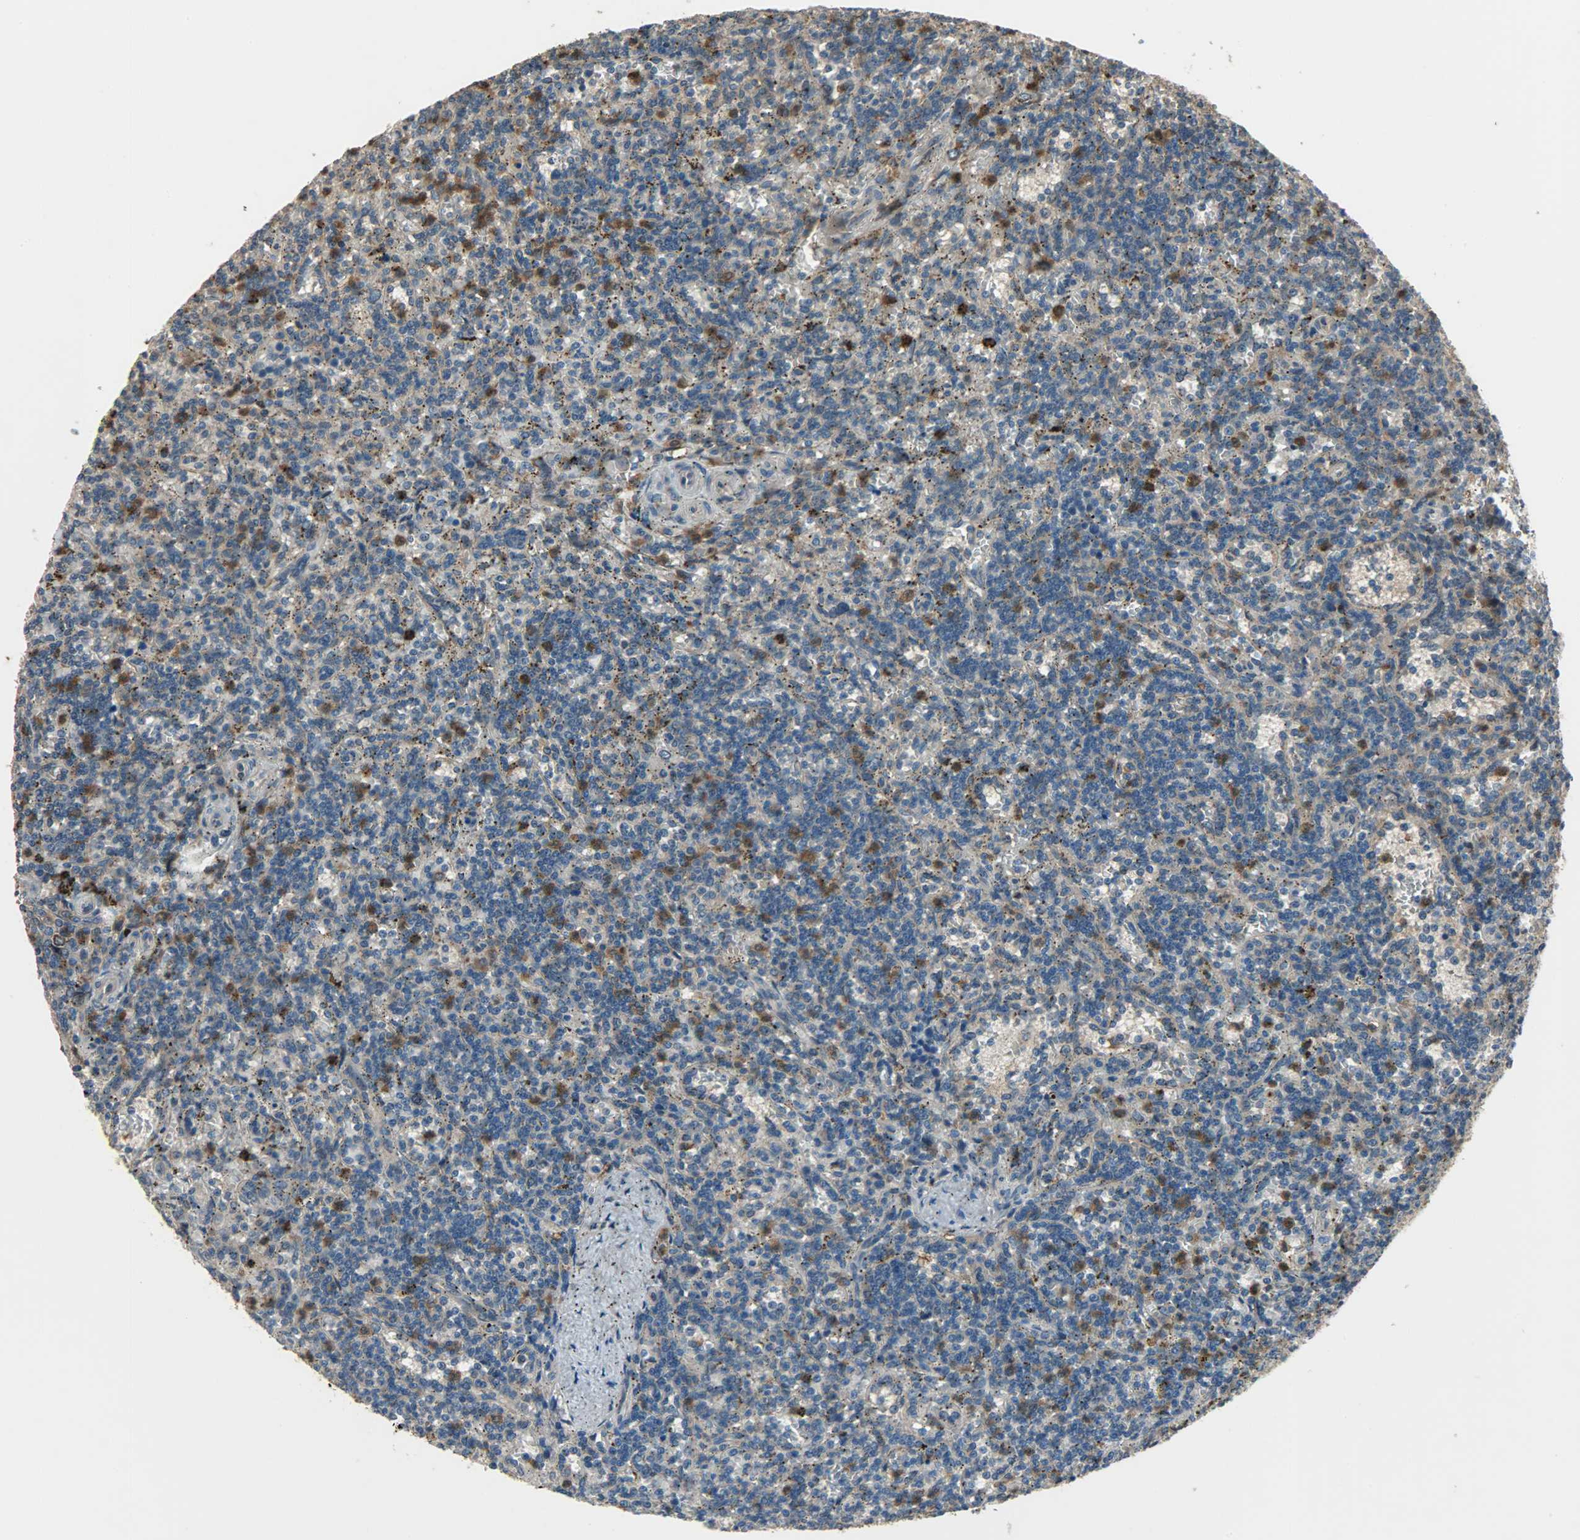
{"staining": {"intensity": "moderate", "quantity": "25%-75%", "location": "cytoplasmic/membranous"}, "tissue": "lymphoma", "cell_type": "Tumor cells", "image_type": "cancer", "snomed": [{"axis": "morphology", "description": "Malignant lymphoma, non-Hodgkin's type, Low grade"}, {"axis": "topography", "description": "Spleen"}], "caption": "High-magnification brightfield microscopy of low-grade malignant lymphoma, non-Hodgkin's type stained with DAB (3,3'-diaminobenzidine) (brown) and counterstained with hematoxylin (blue). tumor cells exhibit moderate cytoplasmic/membranous positivity is identified in about25%-75% of cells. The staining is performed using DAB (3,3'-diaminobenzidine) brown chromogen to label protein expression. The nuclei are counter-stained blue using hematoxylin.", "gene": "AMT", "patient": {"sex": "male", "age": 73}}